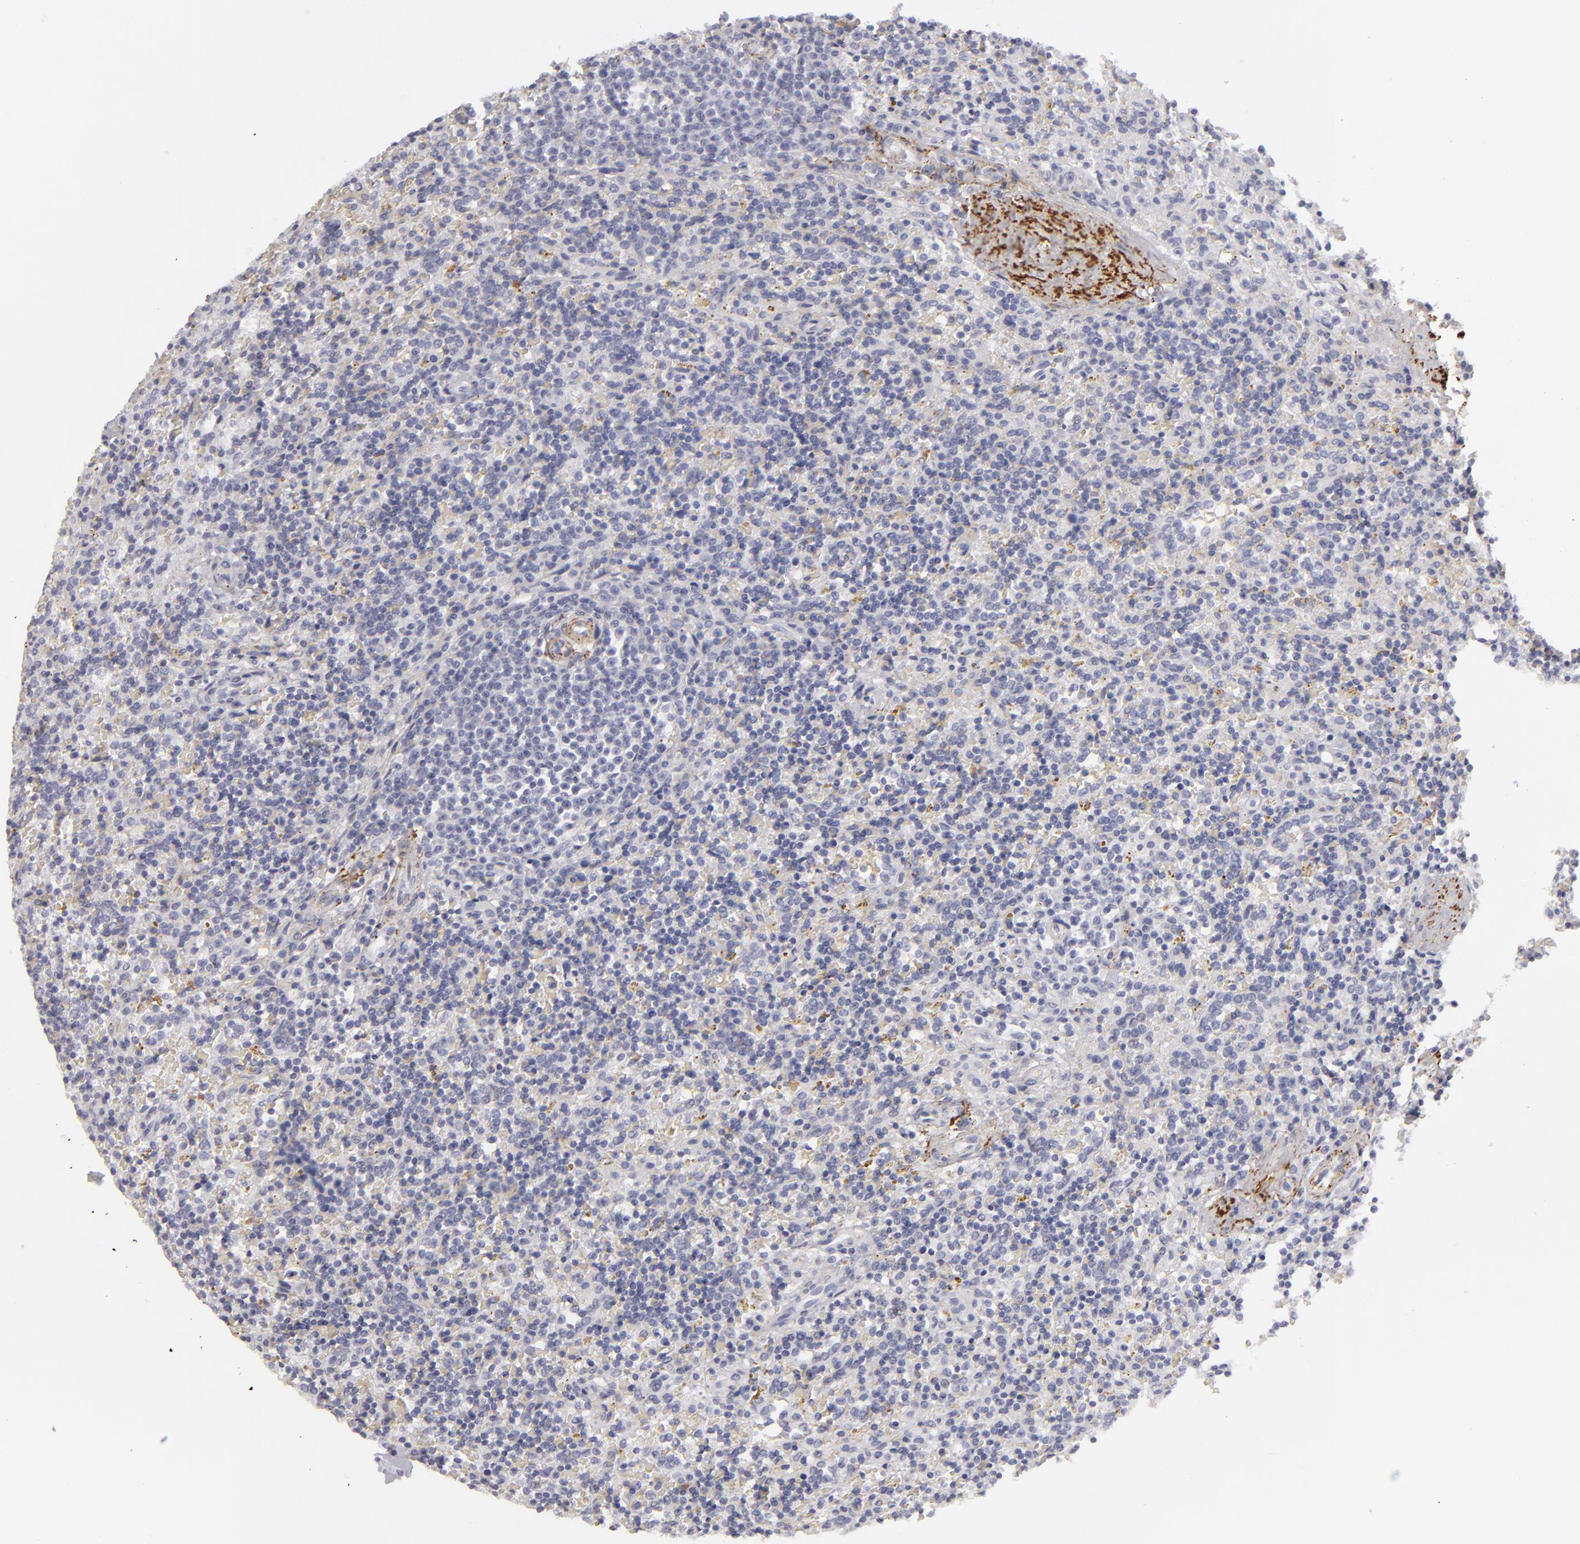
{"staining": {"intensity": "negative", "quantity": "none", "location": "none"}, "tissue": "lymphoma", "cell_type": "Tumor cells", "image_type": "cancer", "snomed": [{"axis": "morphology", "description": "Malignant lymphoma, non-Hodgkin's type, Low grade"}, {"axis": "topography", "description": "Spleen"}], "caption": "Immunohistochemistry of malignant lymphoma, non-Hodgkin's type (low-grade) exhibits no positivity in tumor cells.", "gene": "C9", "patient": {"sex": "male", "age": 67}}